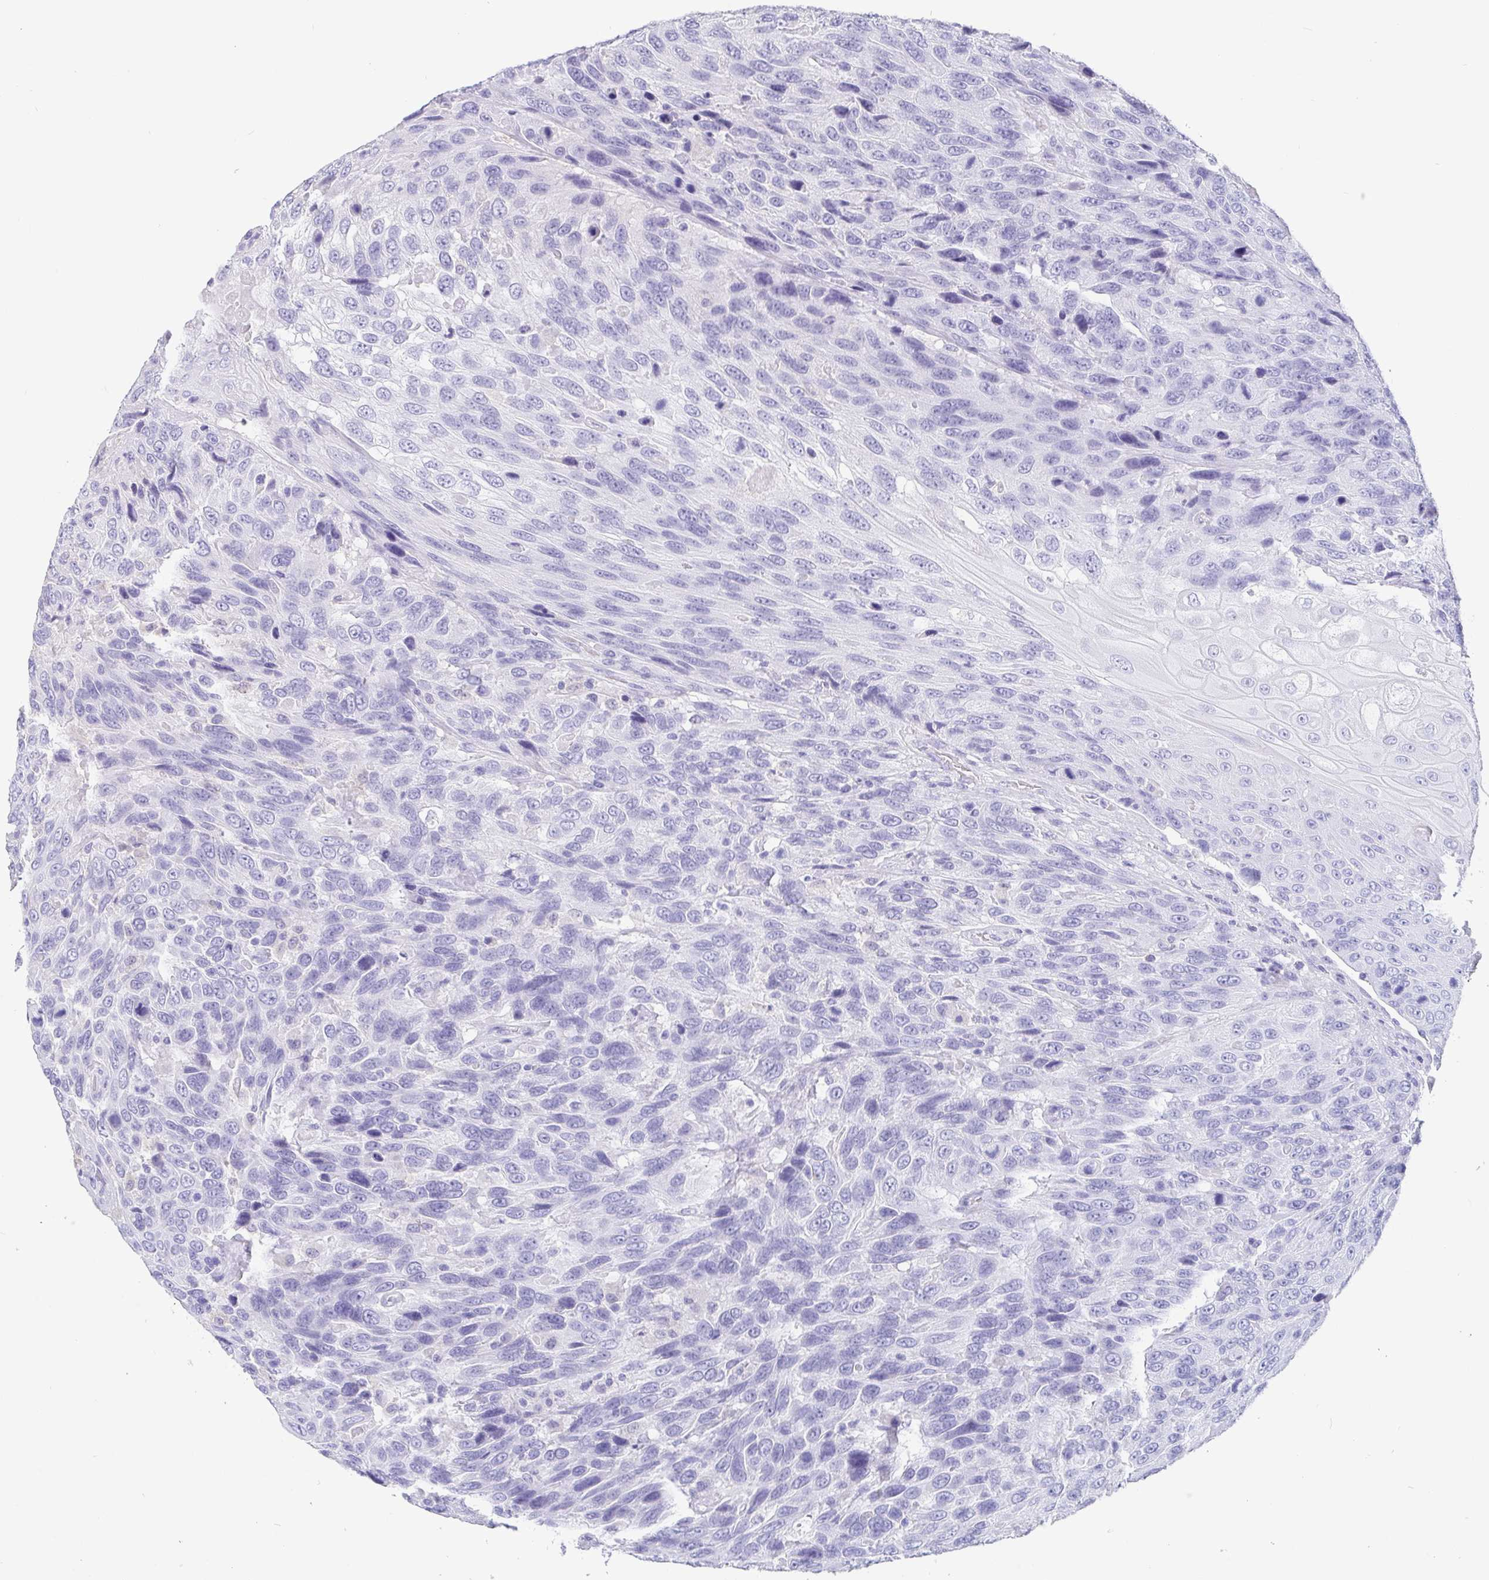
{"staining": {"intensity": "negative", "quantity": "none", "location": "none"}, "tissue": "urothelial cancer", "cell_type": "Tumor cells", "image_type": "cancer", "snomed": [{"axis": "morphology", "description": "Urothelial carcinoma, High grade"}, {"axis": "topography", "description": "Urinary bladder"}], "caption": "The immunohistochemistry image has no significant positivity in tumor cells of urothelial cancer tissue.", "gene": "IDH1", "patient": {"sex": "female", "age": 70}}